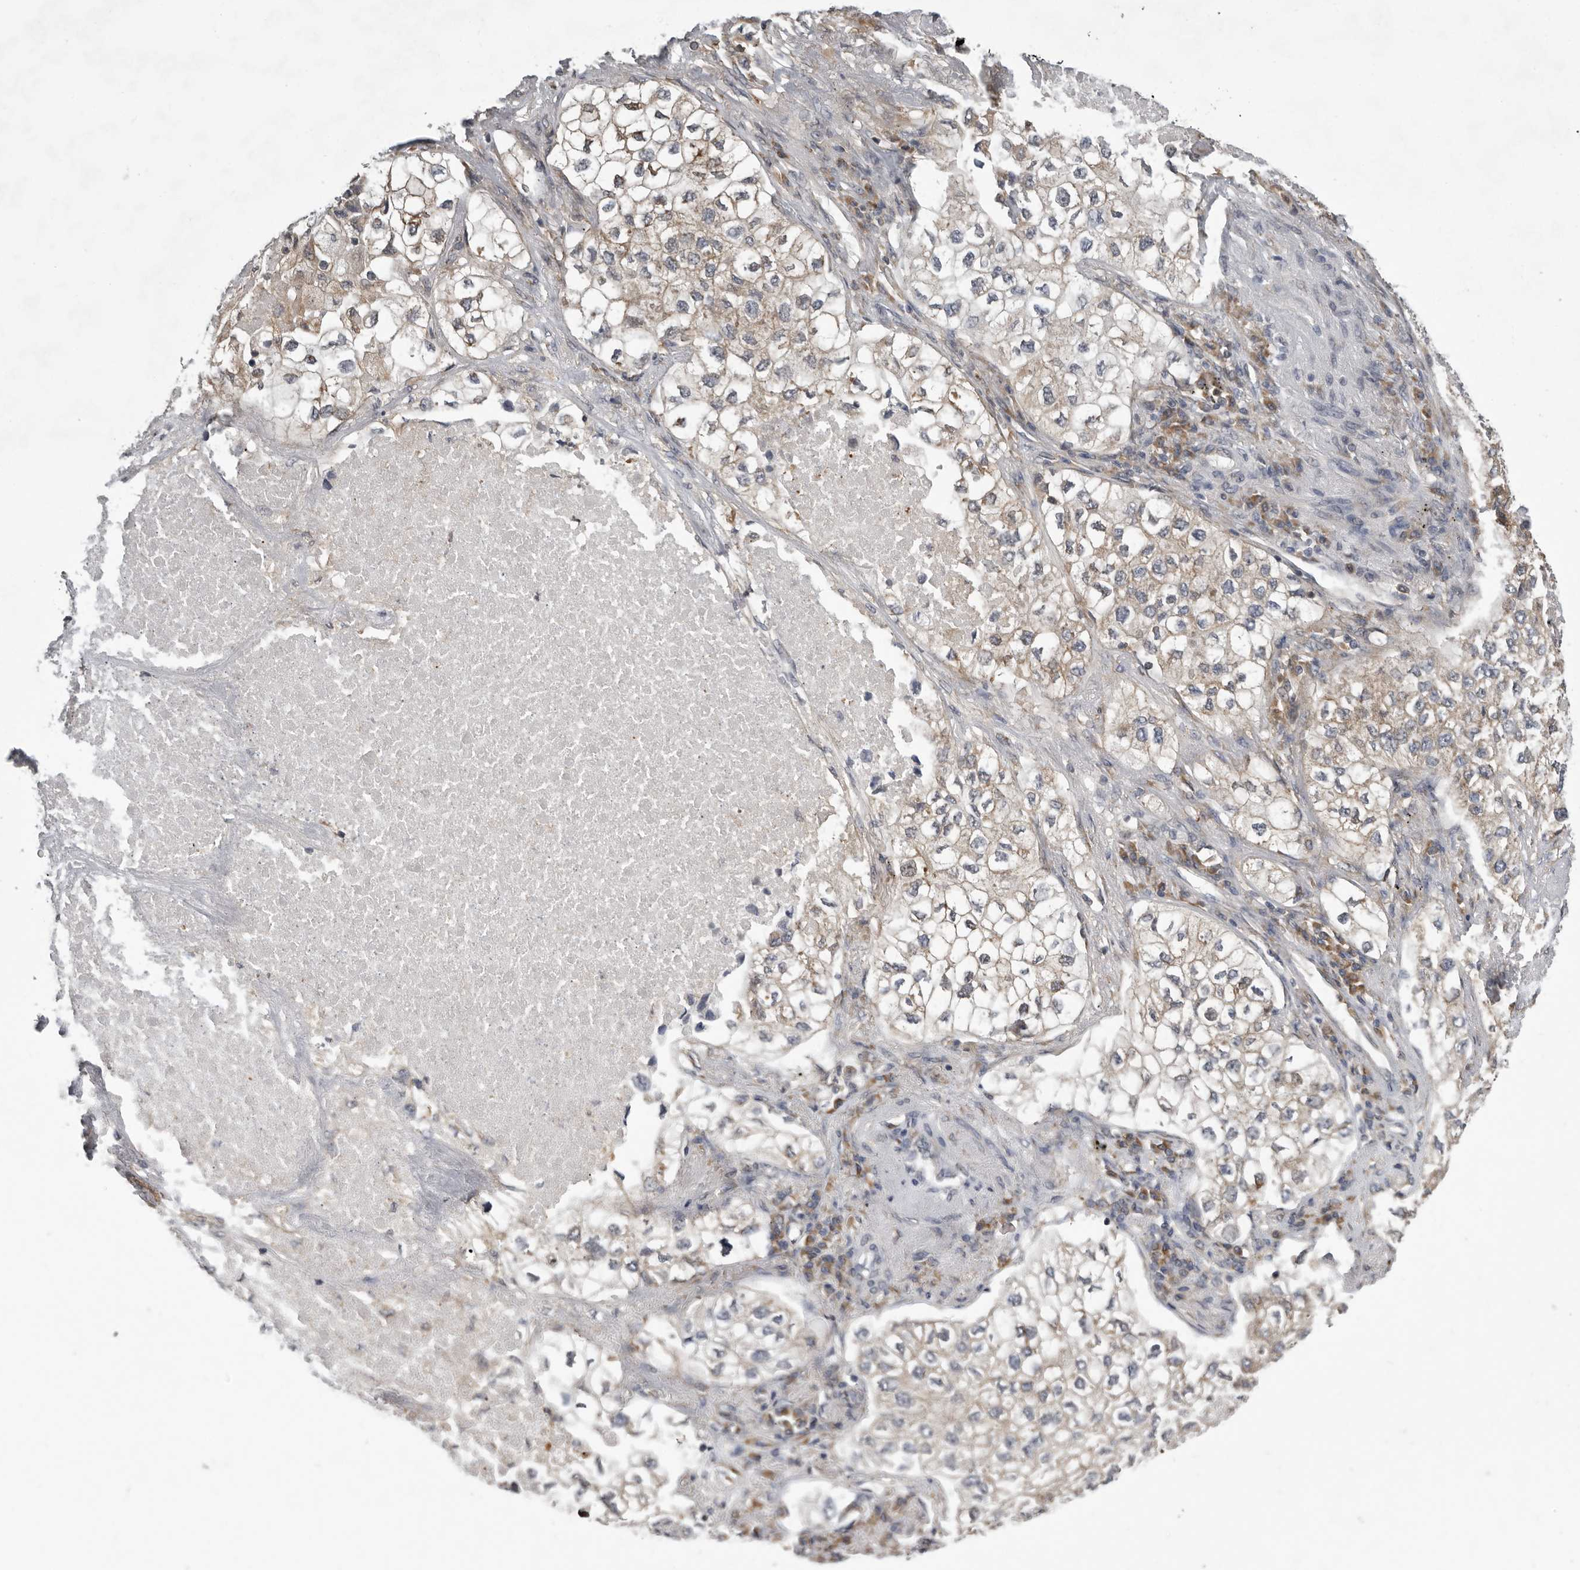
{"staining": {"intensity": "weak", "quantity": ">75%", "location": "cytoplasmic/membranous"}, "tissue": "lung cancer", "cell_type": "Tumor cells", "image_type": "cancer", "snomed": [{"axis": "morphology", "description": "Adenocarcinoma, NOS"}, {"axis": "topography", "description": "Lung"}], "caption": "Weak cytoplasmic/membranous staining for a protein is appreciated in approximately >75% of tumor cells of lung cancer (adenocarcinoma) using immunohistochemistry.", "gene": "RALGPS2", "patient": {"sex": "male", "age": 63}}